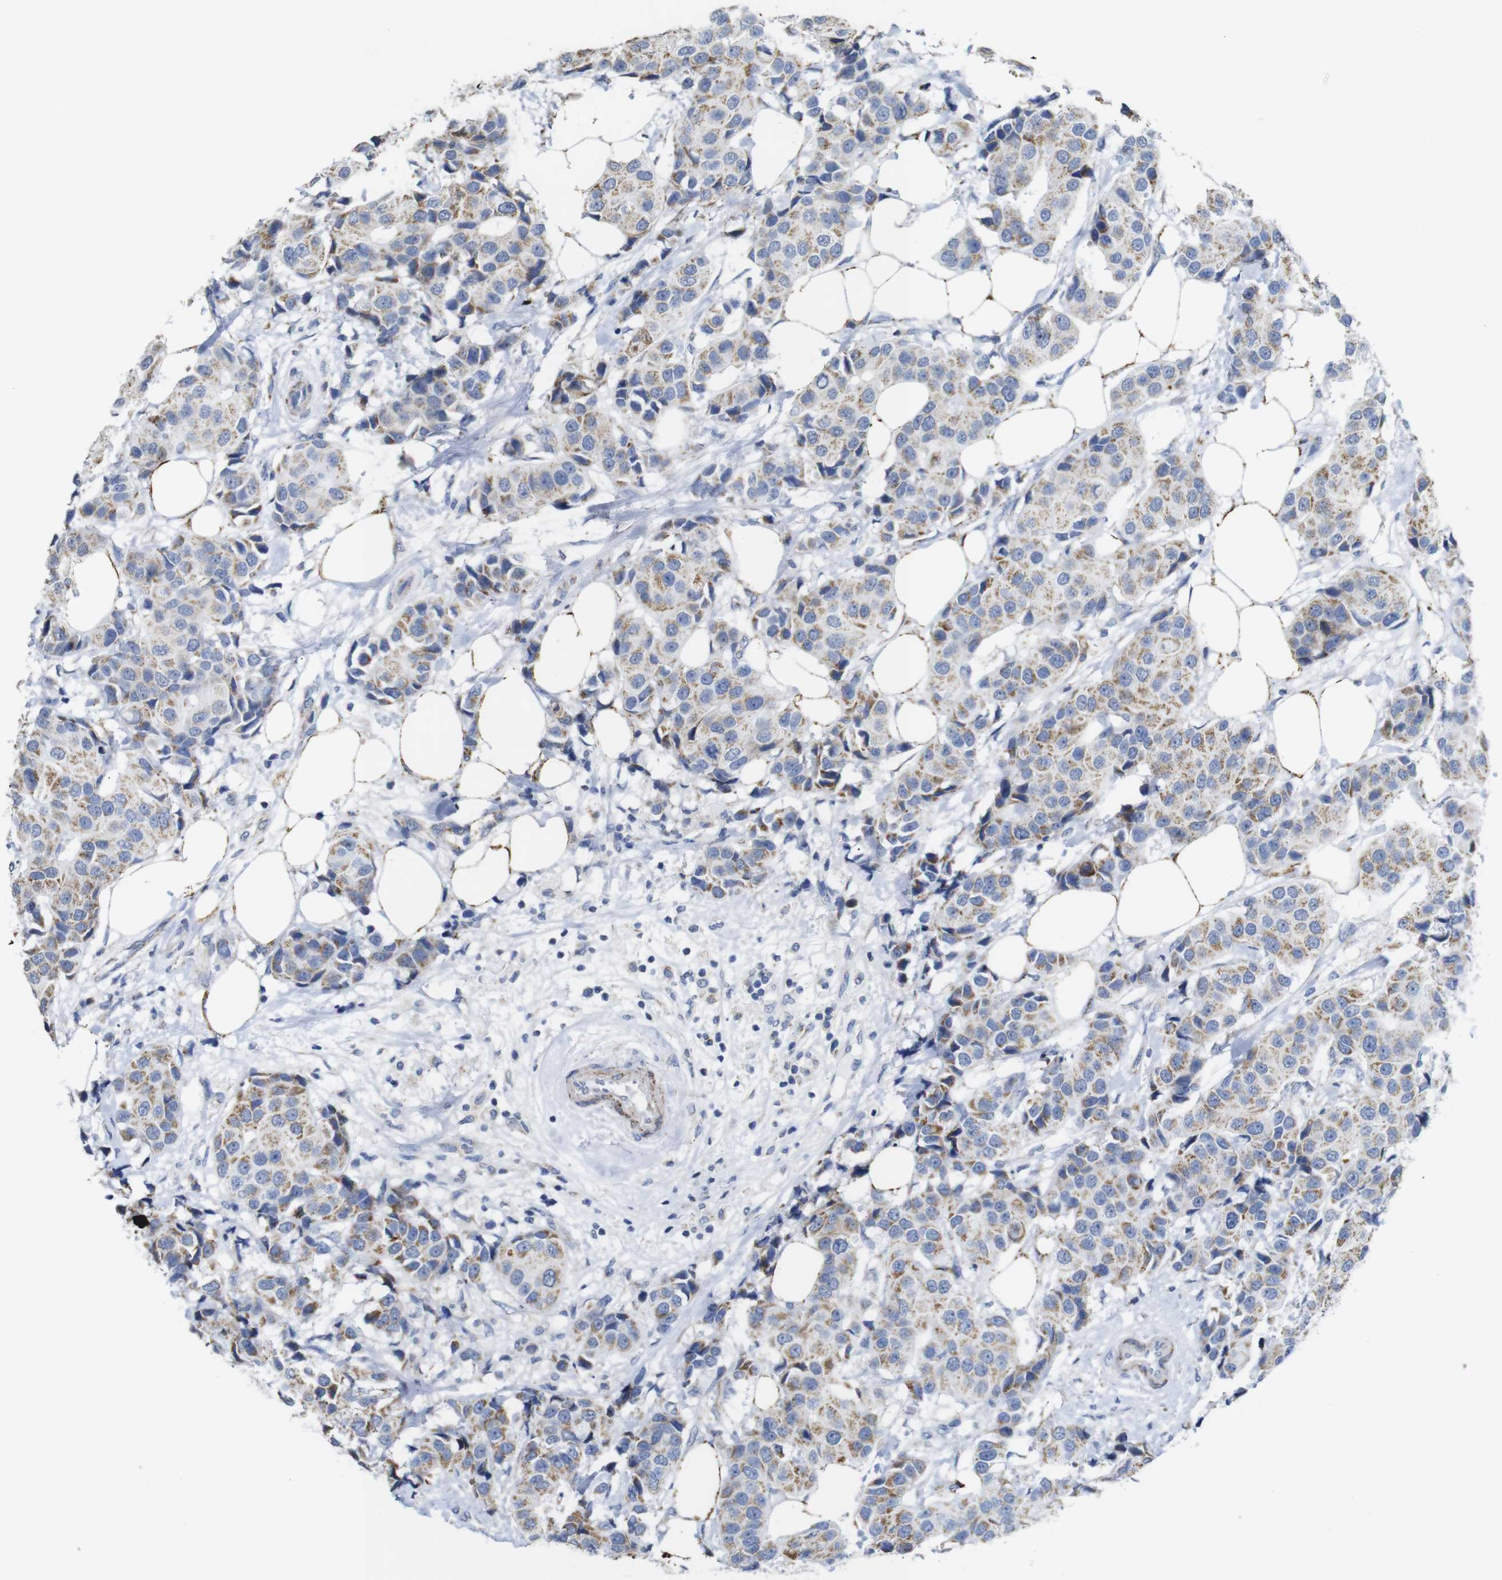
{"staining": {"intensity": "weak", "quantity": ">75%", "location": "cytoplasmic/membranous"}, "tissue": "breast cancer", "cell_type": "Tumor cells", "image_type": "cancer", "snomed": [{"axis": "morphology", "description": "Normal tissue, NOS"}, {"axis": "morphology", "description": "Duct carcinoma"}, {"axis": "topography", "description": "Breast"}], "caption": "Breast cancer (invasive ductal carcinoma) stained with DAB IHC exhibits low levels of weak cytoplasmic/membranous positivity in approximately >75% of tumor cells.", "gene": "MAOA", "patient": {"sex": "female", "age": 39}}